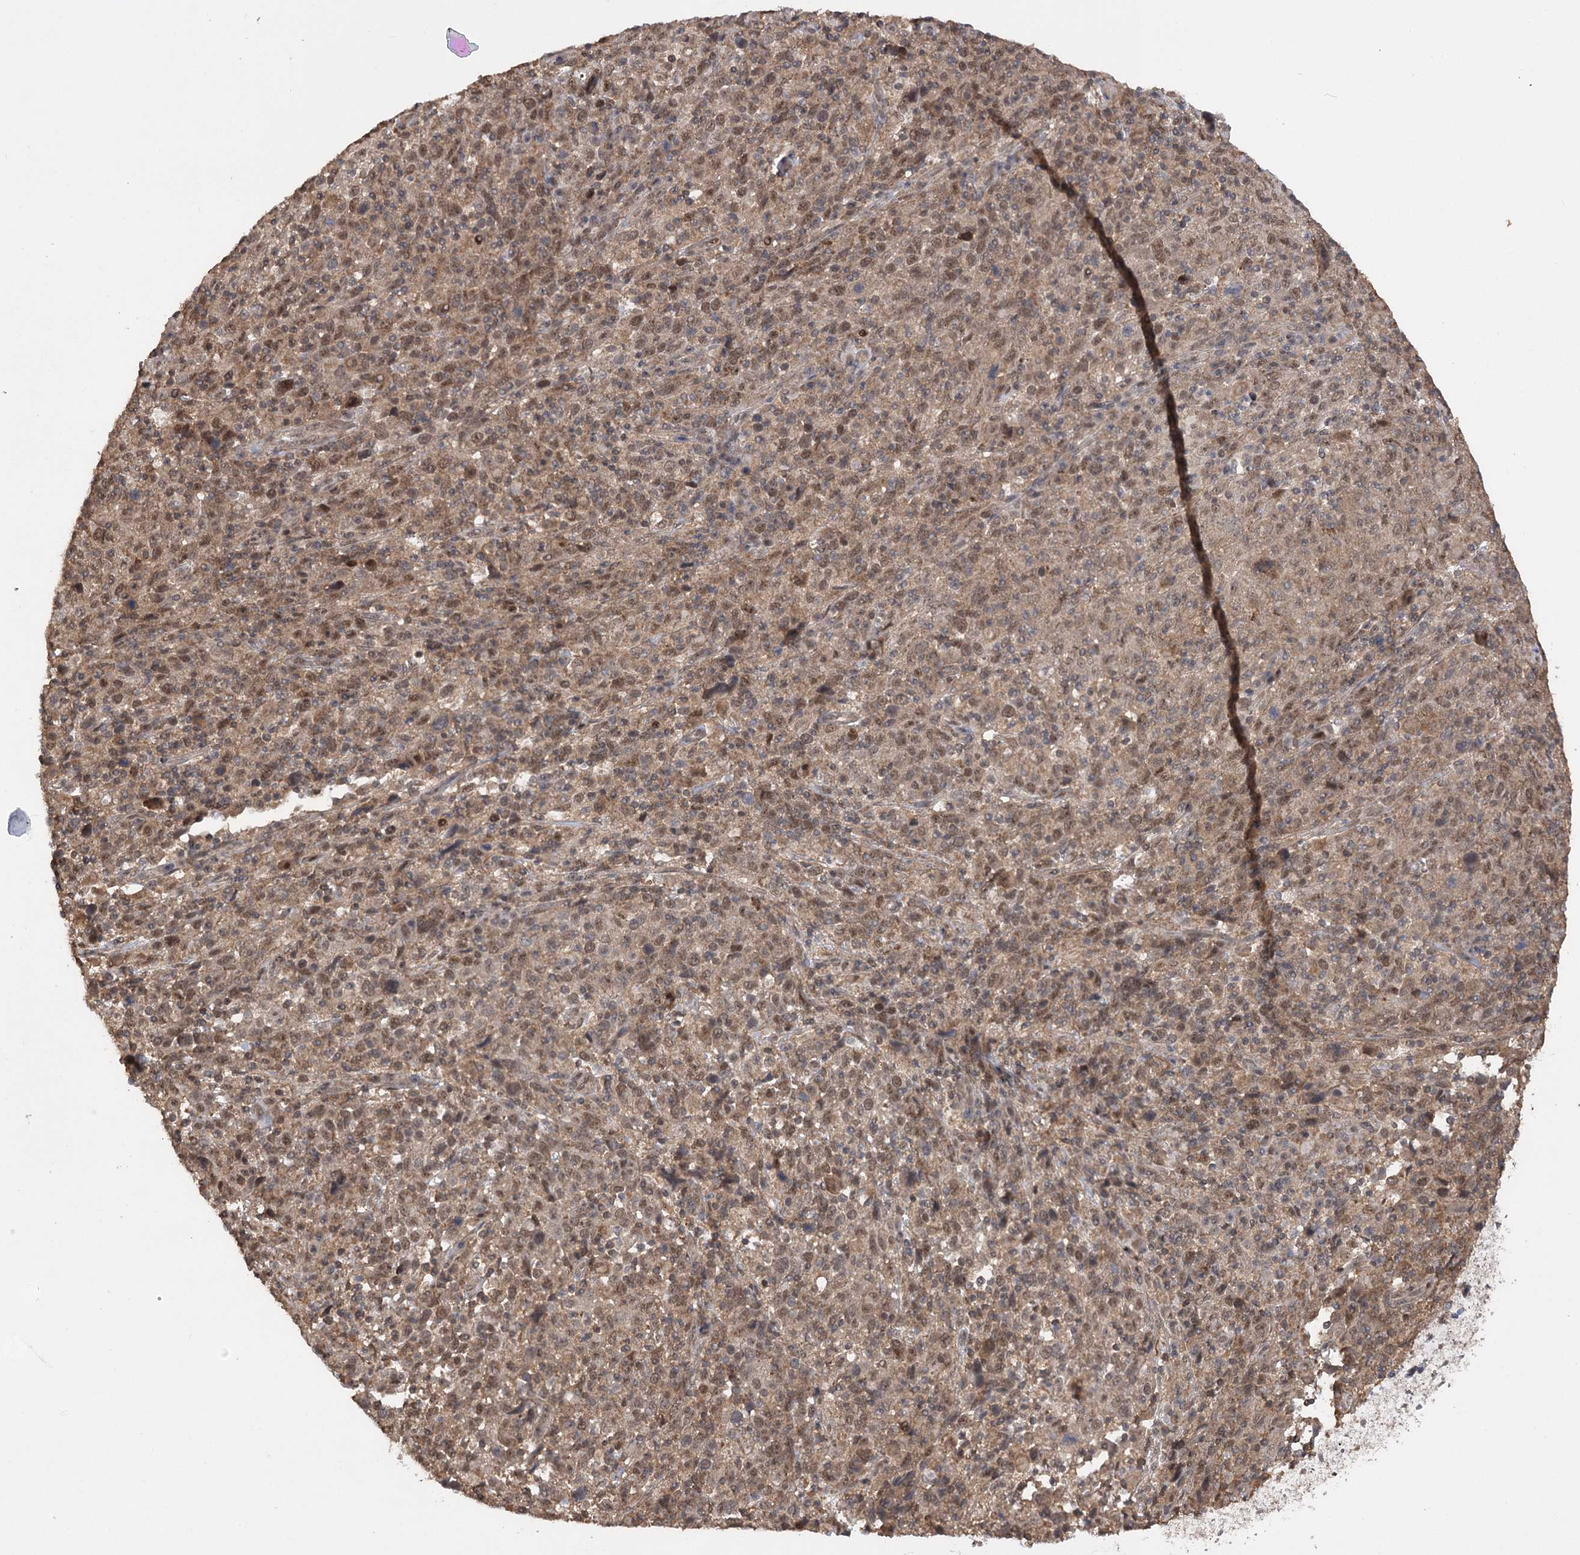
{"staining": {"intensity": "moderate", "quantity": ">75%", "location": "cytoplasmic/membranous,nuclear"}, "tissue": "cervical cancer", "cell_type": "Tumor cells", "image_type": "cancer", "snomed": [{"axis": "morphology", "description": "Squamous cell carcinoma, NOS"}, {"axis": "topography", "description": "Cervix"}], "caption": "Approximately >75% of tumor cells in cervical cancer (squamous cell carcinoma) display moderate cytoplasmic/membranous and nuclear protein staining as visualized by brown immunohistochemical staining.", "gene": "TENM2", "patient": {"sex": "female", "age": 46}}